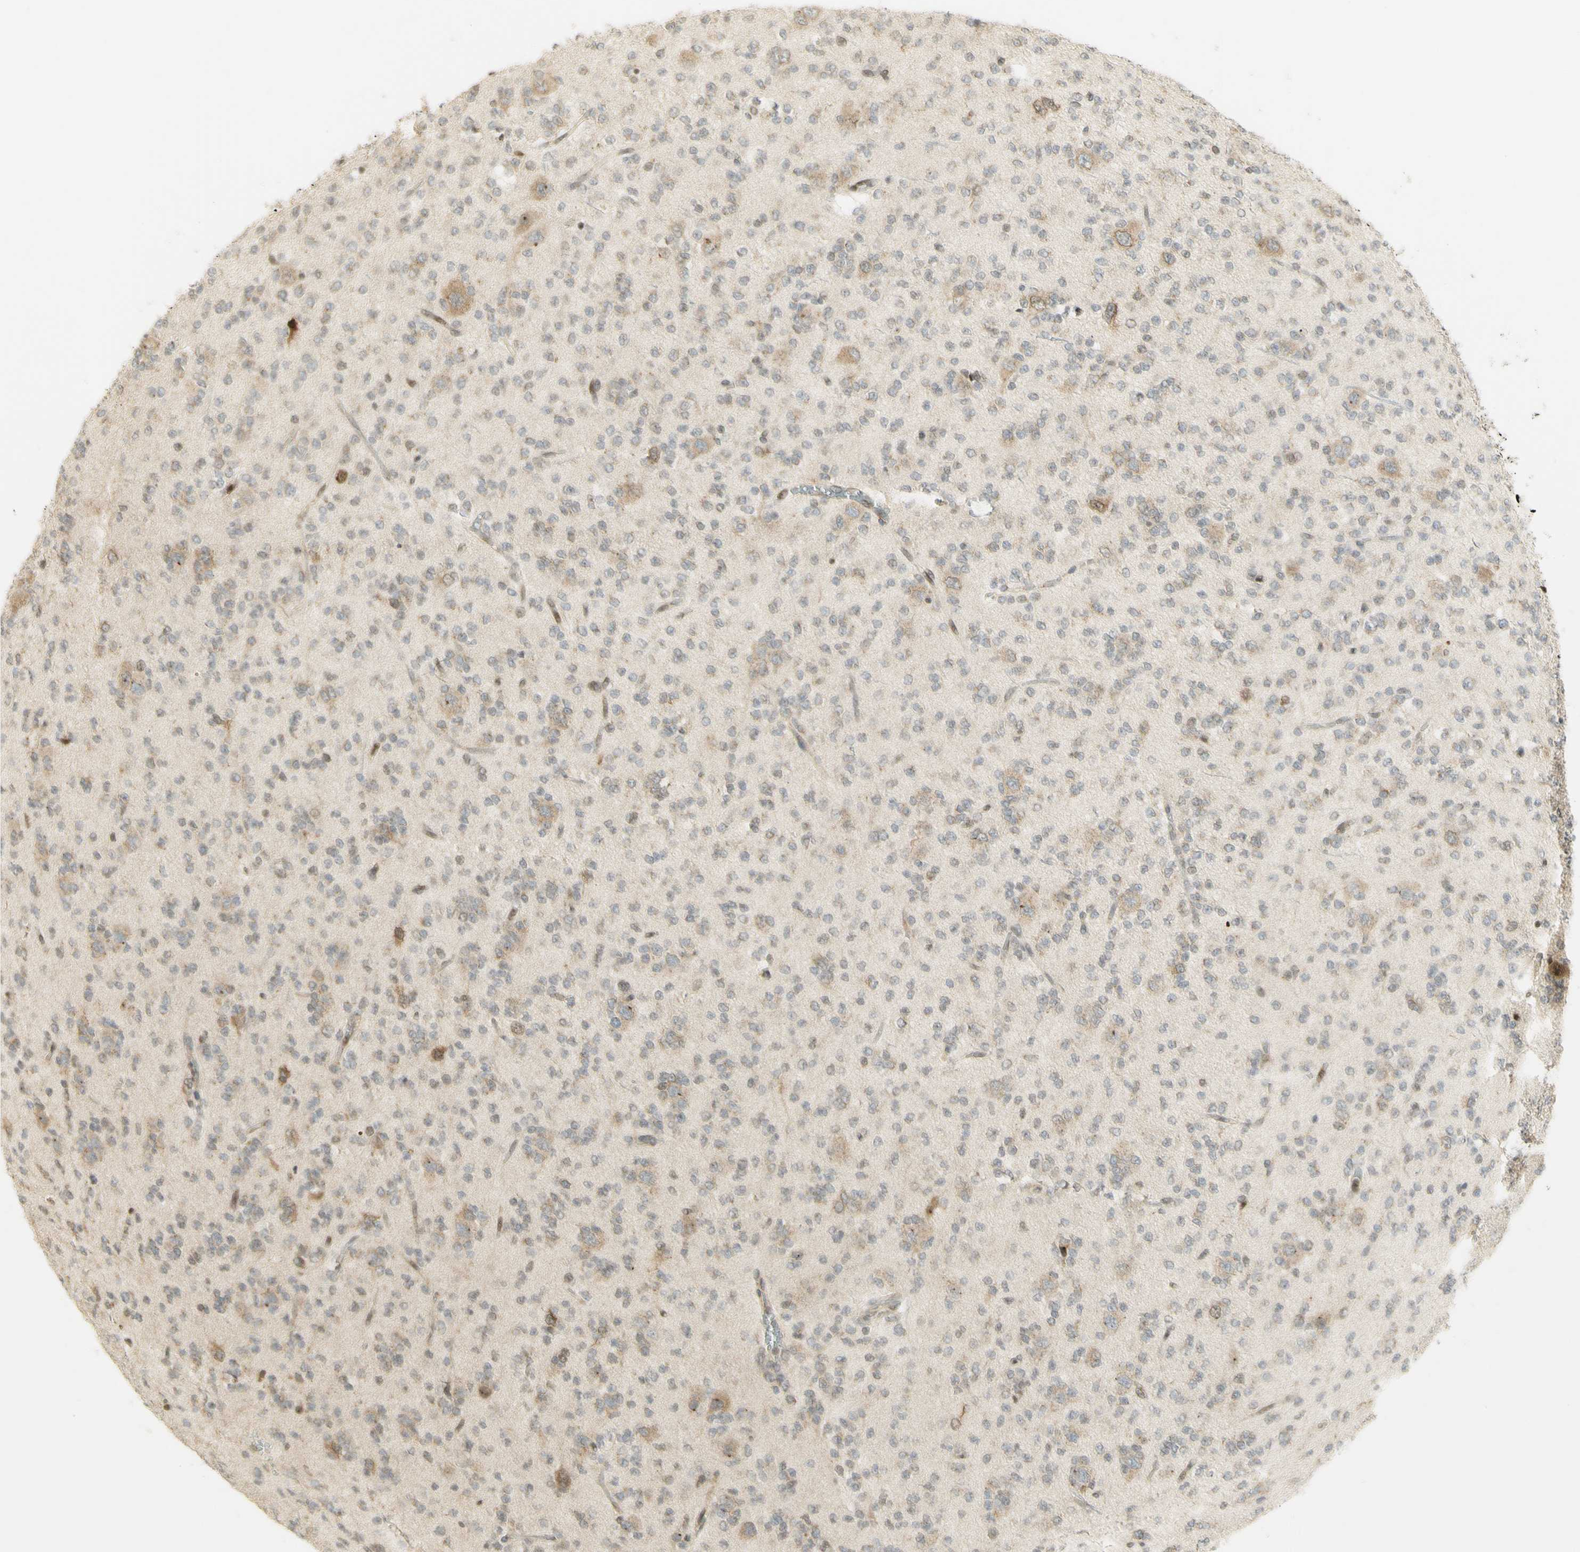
{"staining": {"intensity": "moderate", "quantity": "<25%", "location": "cytoplasmic/membranous,nuclear"}, "tissue": "glioma", "cell_type": "Tumor cells", "image_type": "cancer", "snomed": [{"axis": "morphology", "description": "Glioma, malignant, Low grade"}, {"axis": "topography", "description": "Brain"}], "caption": "Low-grade glioma (malignant) stained with DAB immunohistochemistry (IHC) shows low levels of moderate cytoplasmic/membranous and nuclear expression in about <25% of tumor cells.", "gene": "KIF11", "patient": {"sex": "male", "age": 38}}